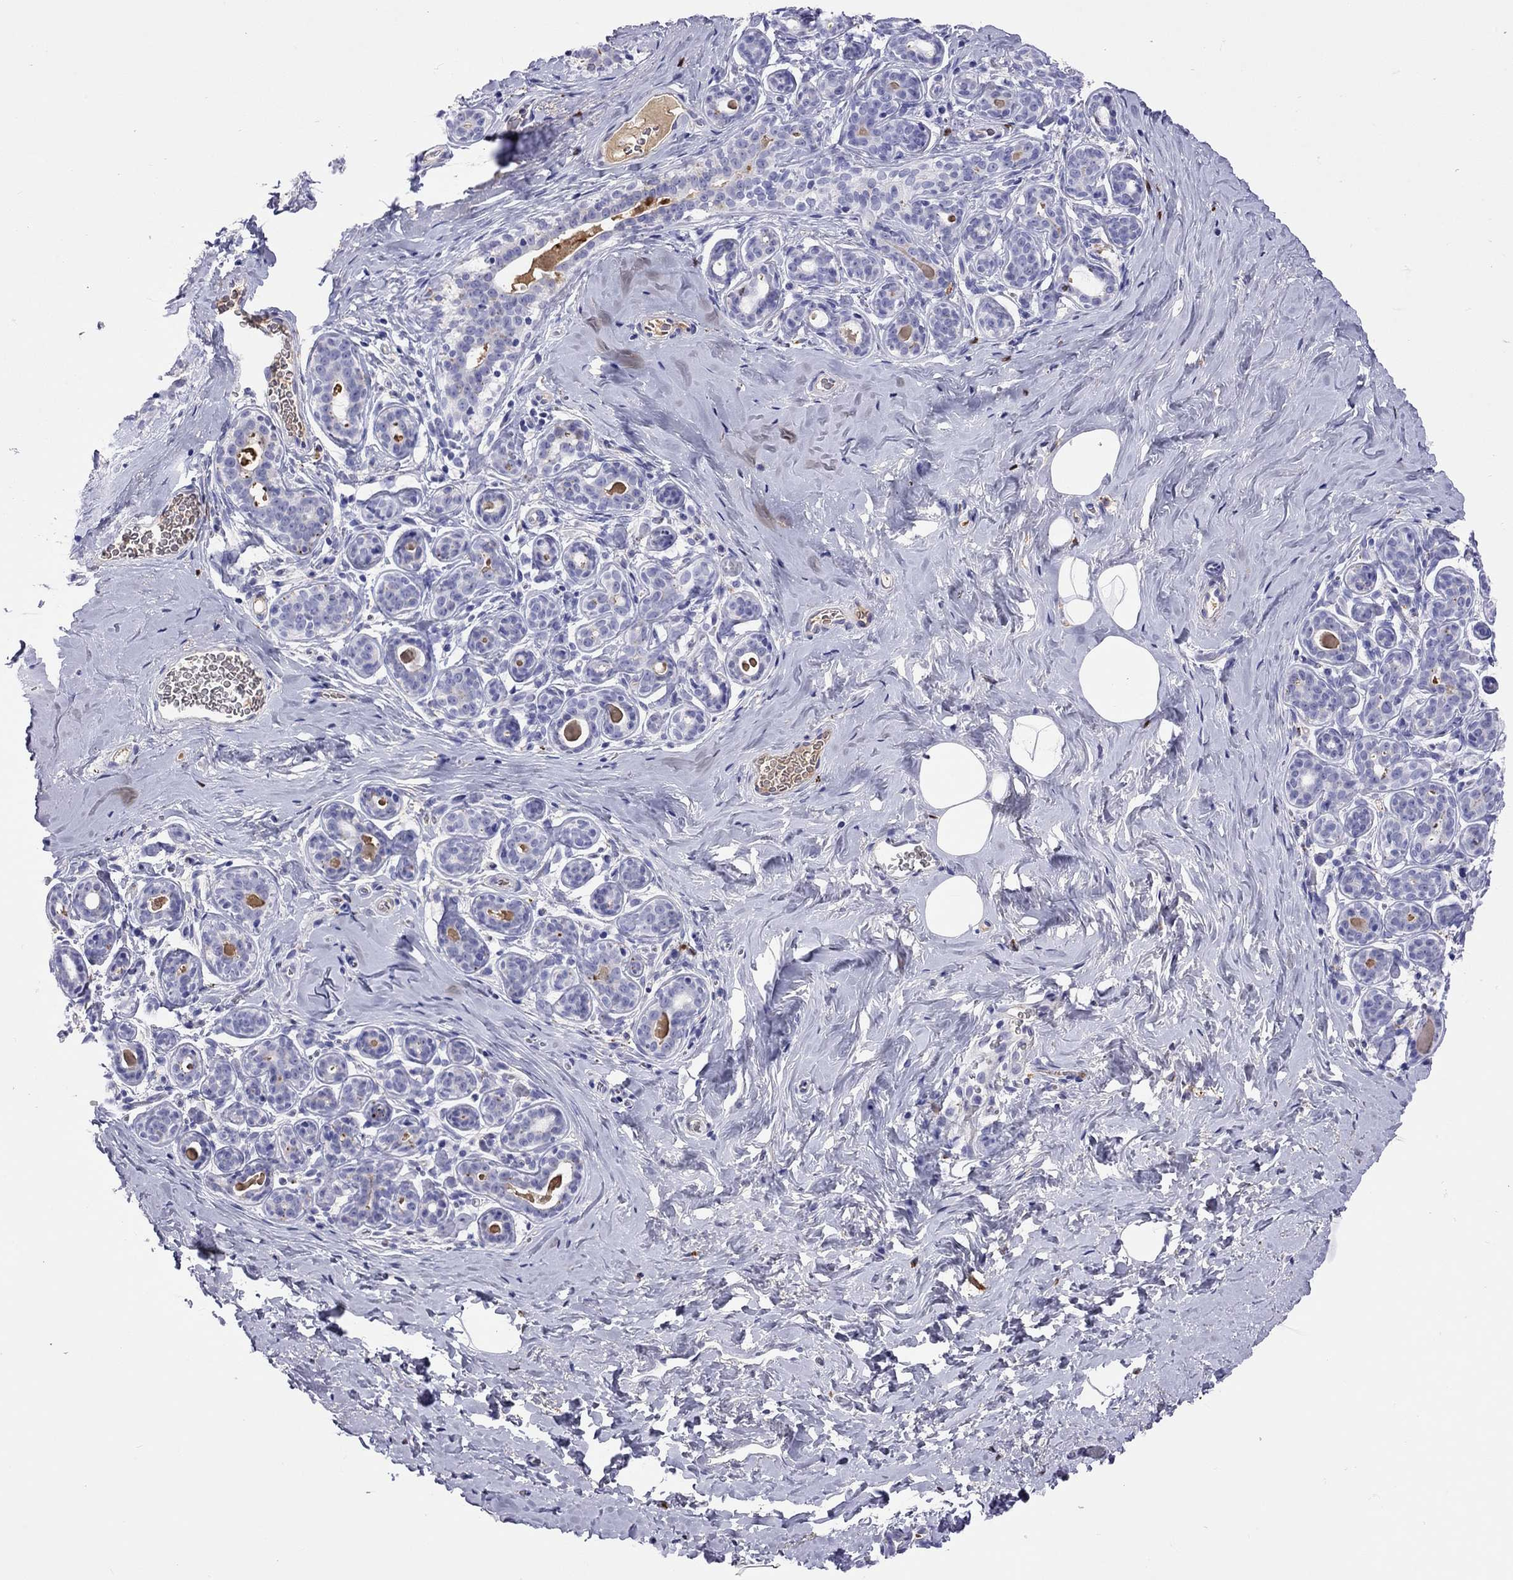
{"staining": {"intensity": "negative", "quantity": "none", "location": "none"}, "tissue": "breast", "cell_type": "Adipocytes", "image_type": "normal", "snomed": [{"axis": "morphology", "description": "Normal tissue, NOS"}, {"axis": "topography", "description": "Skin"}, {"axis": "topography", "description": "Breast"}], "caption": "Breast was stained to show a protein in brown. There is no significant staining in adipocytes.", "gene": "SERPINA3", "patient": {"sex": "female", "age": 43}}